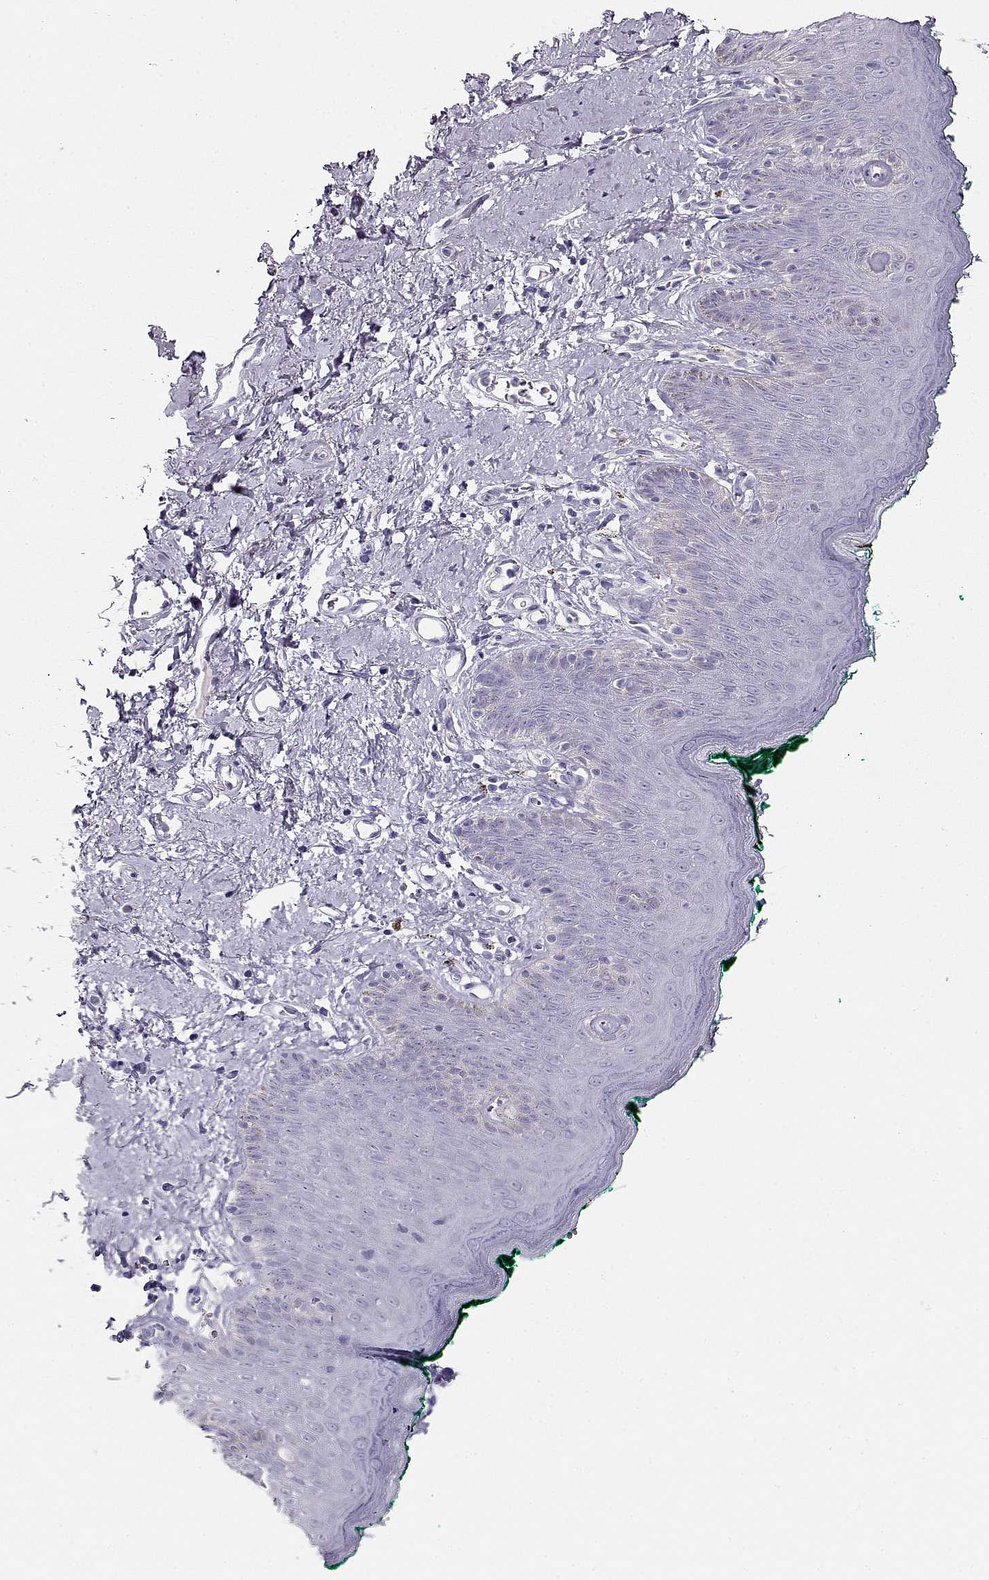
{"staining": {"intensity": "negative", "quantity": "none", "location": "none"}, "tissue": "skin", "cell_type": "Epidermal cells", "image_type": "normal", "snomed": [{"axis": "morphology", "description": "Normal tissue, NOS"}, {"axis": "topography", "description": "Vulva"}], "caption": "Immunohistochemistry micrograph of benign skin: human skin stained with DAB (3,3'-diaminobenzidine) reveals no significant protein expression in epidermal cells. (DAB (3,3'-diaminobenzidine) immunohistochemistry, high magnification).", "gene": "ACTN2", "patient": {"sex": "female", "age": 66}}